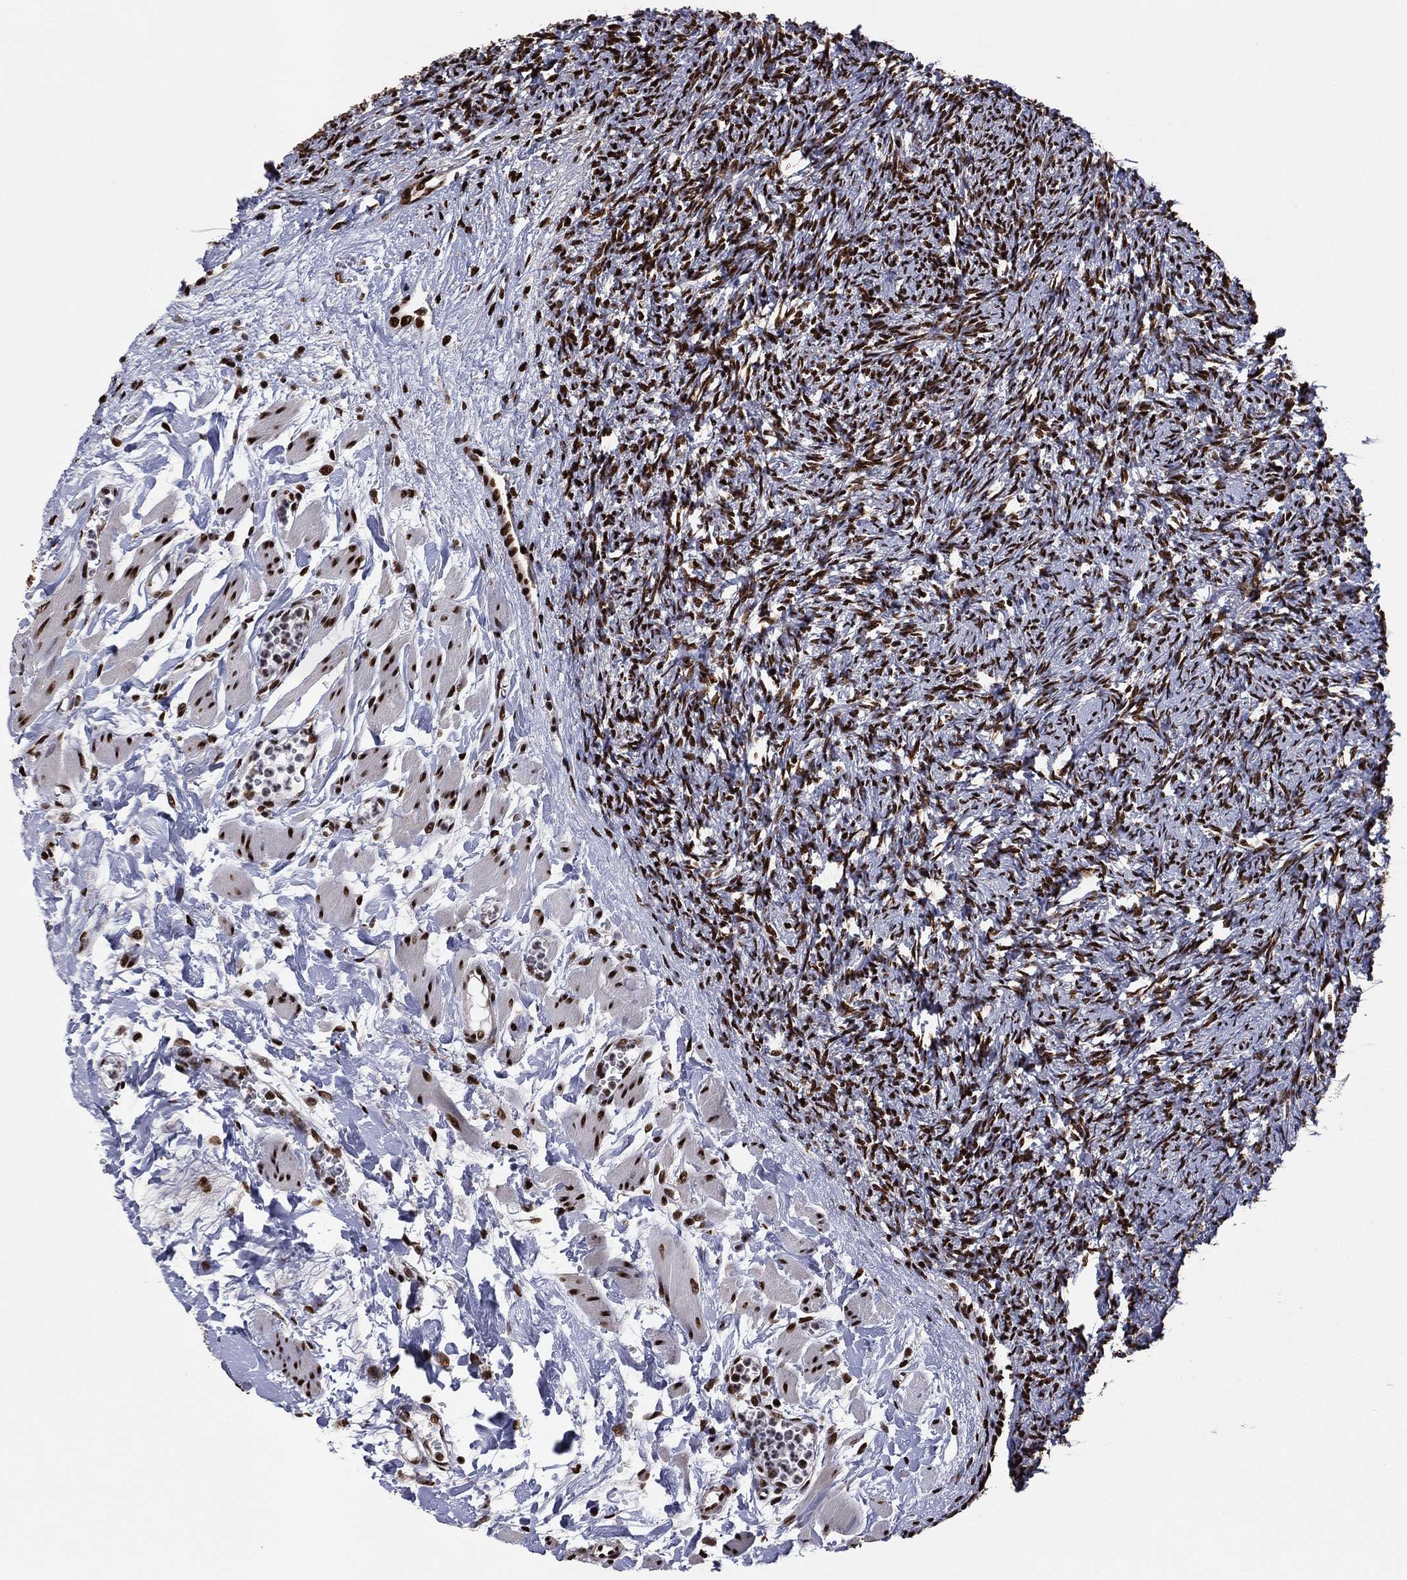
{"staining": {"intensity": "strong", "quantity": ">75%", "location": "nuclear"}, "tissue": "ovary", "cell_type": "Follicle cells", "image_type": "normal", "snomed": [{"axis": "morphology", "description": "Normal tissue, NOS"}, {"axis": "topography", "description": "Fallopian tube"}, {"axis": "topography", "description": "Ovary"}], "caption": "Protein analysis of benign ovary exhibits strong nuclear staining in approximately >75% of follicle cells. The staining was performed using DAB (3,3'-diaminobenzidine) to visualize the protein expression in brown, while the nuclei were stained in blue with hematoxylin (Magnification: 20x).", "gene": "TP53BP1", "patient": {"sex": "female", "age": 33}}